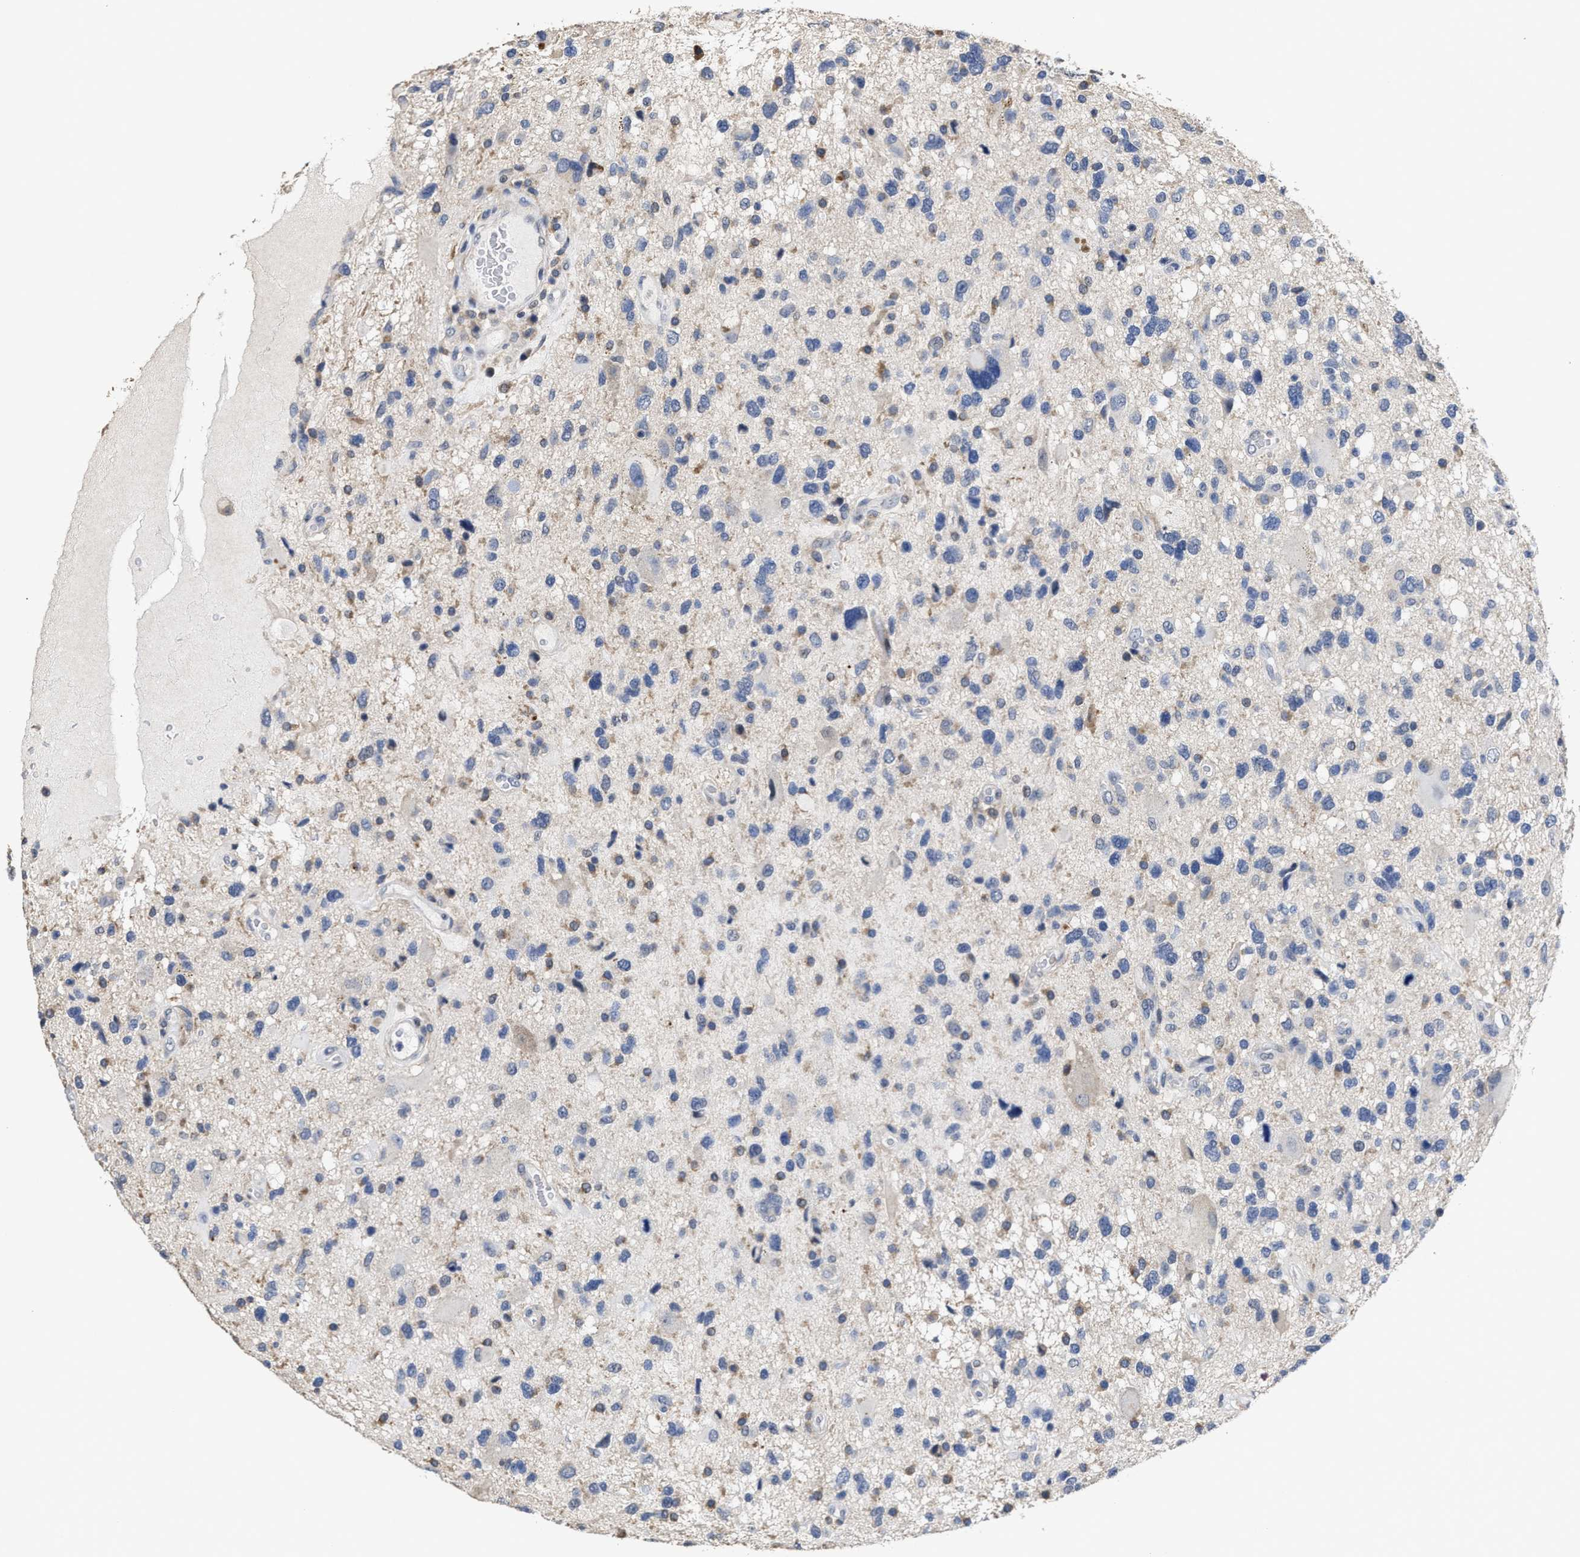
{"staining": {"intensity": "negative", "quantity": "none", "location": "none"}, "tissue": "glioma", "cell_type": "Tumor cells", "image_type": "cancer", "snomed": [{"axis": "morphology", "description": "Glioma, malignant, High grade"}, {"axis": "topography", "description": "Brain"}], "caption": "Immunohistochemistry (IHC) micrograph of glioma stained for a protein (brown), which exhibits no staining in tumor cells.", "gene": "ZFAT", "patient": {"sex": "male", "age": 33}}